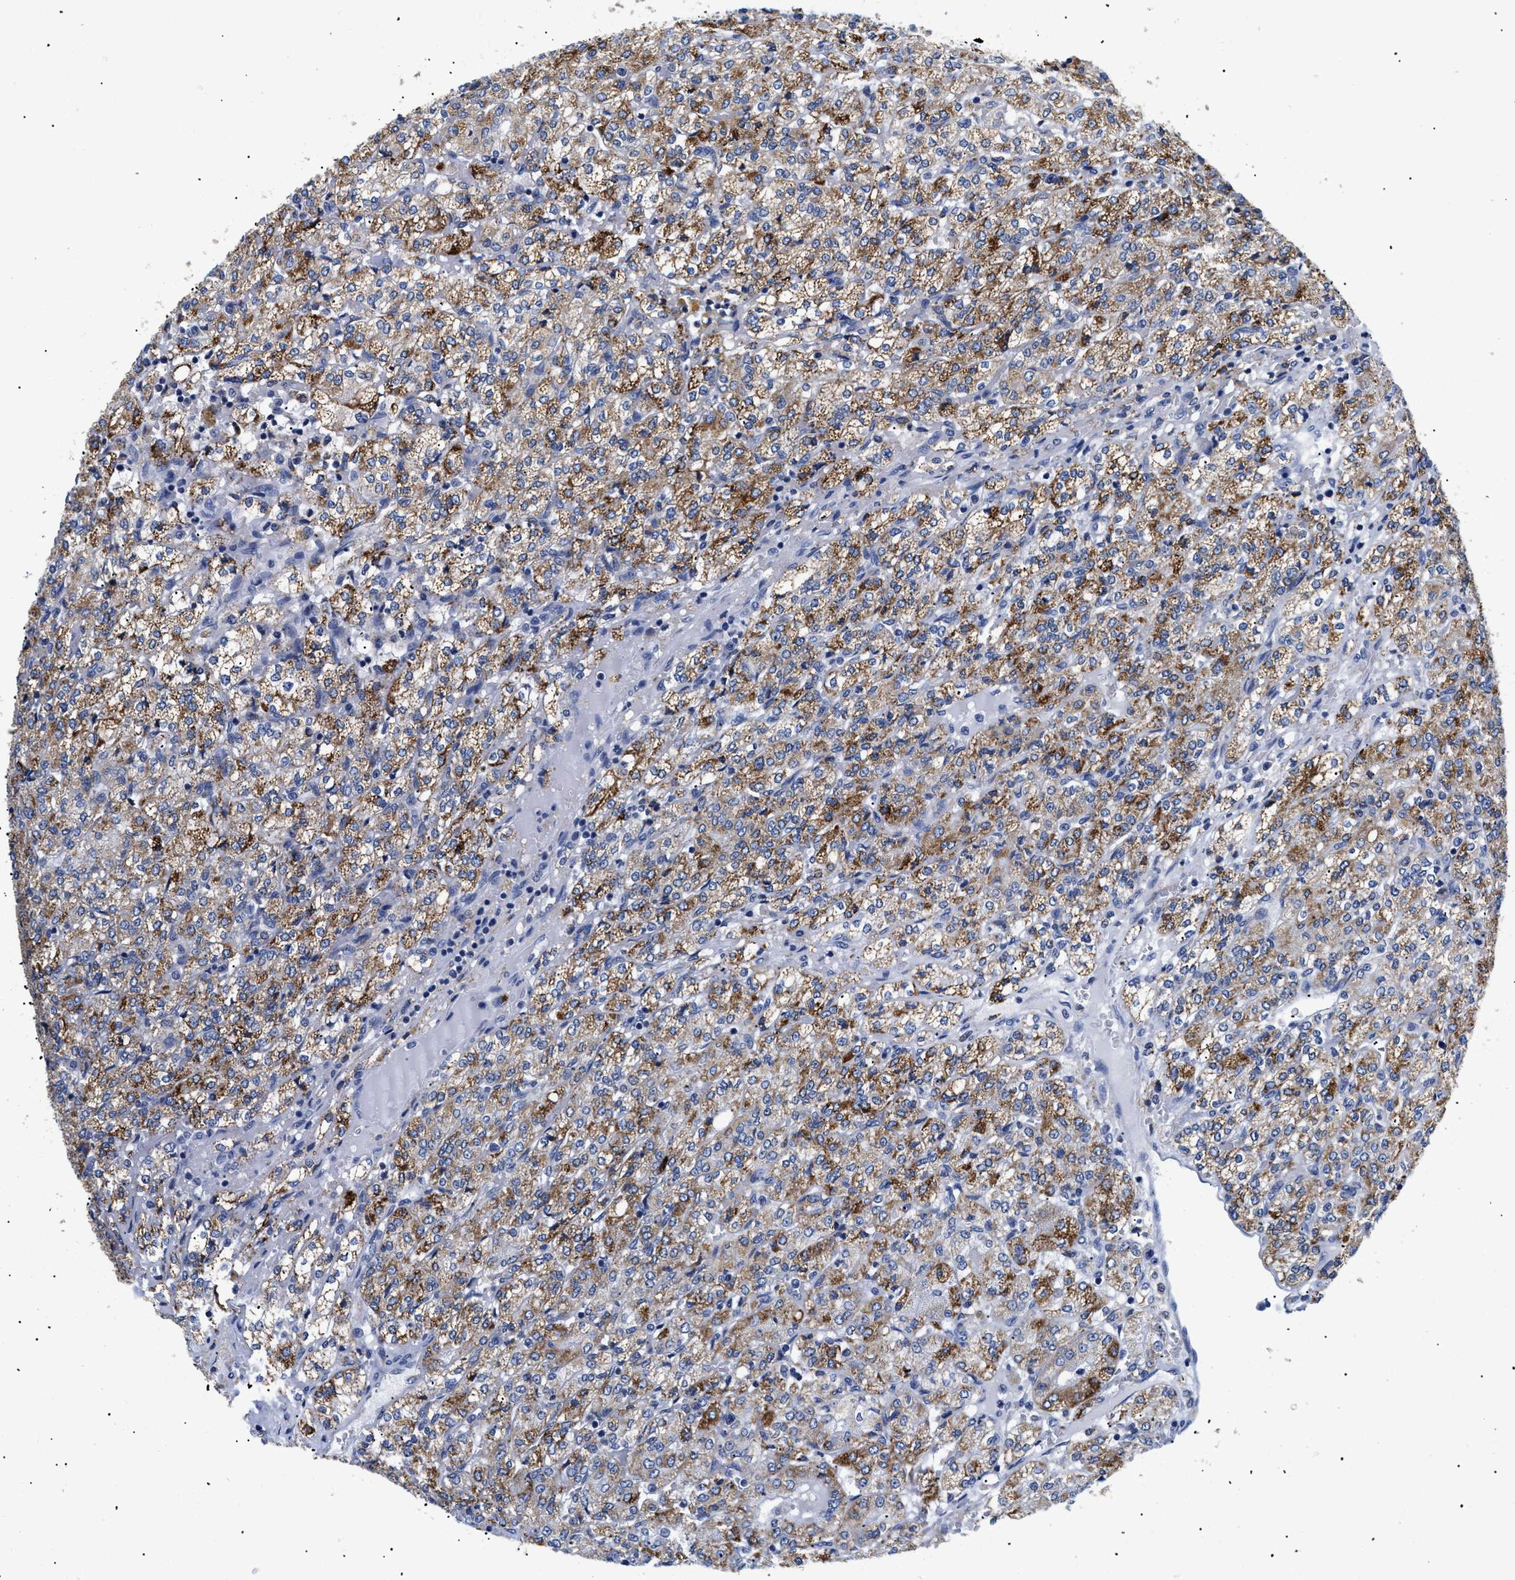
{"staining": {"intensity": "moderate", "quantity": ">75%", "location": "cytoplasmic/membranous"}, "tissue": "renal cancer", "cell_type": "Tumor cells", "image_type": "cancer", "snomed": [{"axis": "morphology", "description": "Adenocarcinoma, NOS"}, {"axis": "topography", "description": "Kidney"}], "caption": "High-magnification brightfield microscopy of renal cancer stained with DAB (3,3'-diaminobenzidine) (brown) and counterstained with hematoxylin (blue). tumor cells exhibit moderate cytoplasmic/membranous expression is seen in about>75% of cells. The staining was performed using DAB (3,3'-diaminobenzidine), with brown indicating positive protein expression. Nuclei are stained blue with hematoxylin.", "gene": "GPR149", "patient": {"sex": "male", "age": 77}}